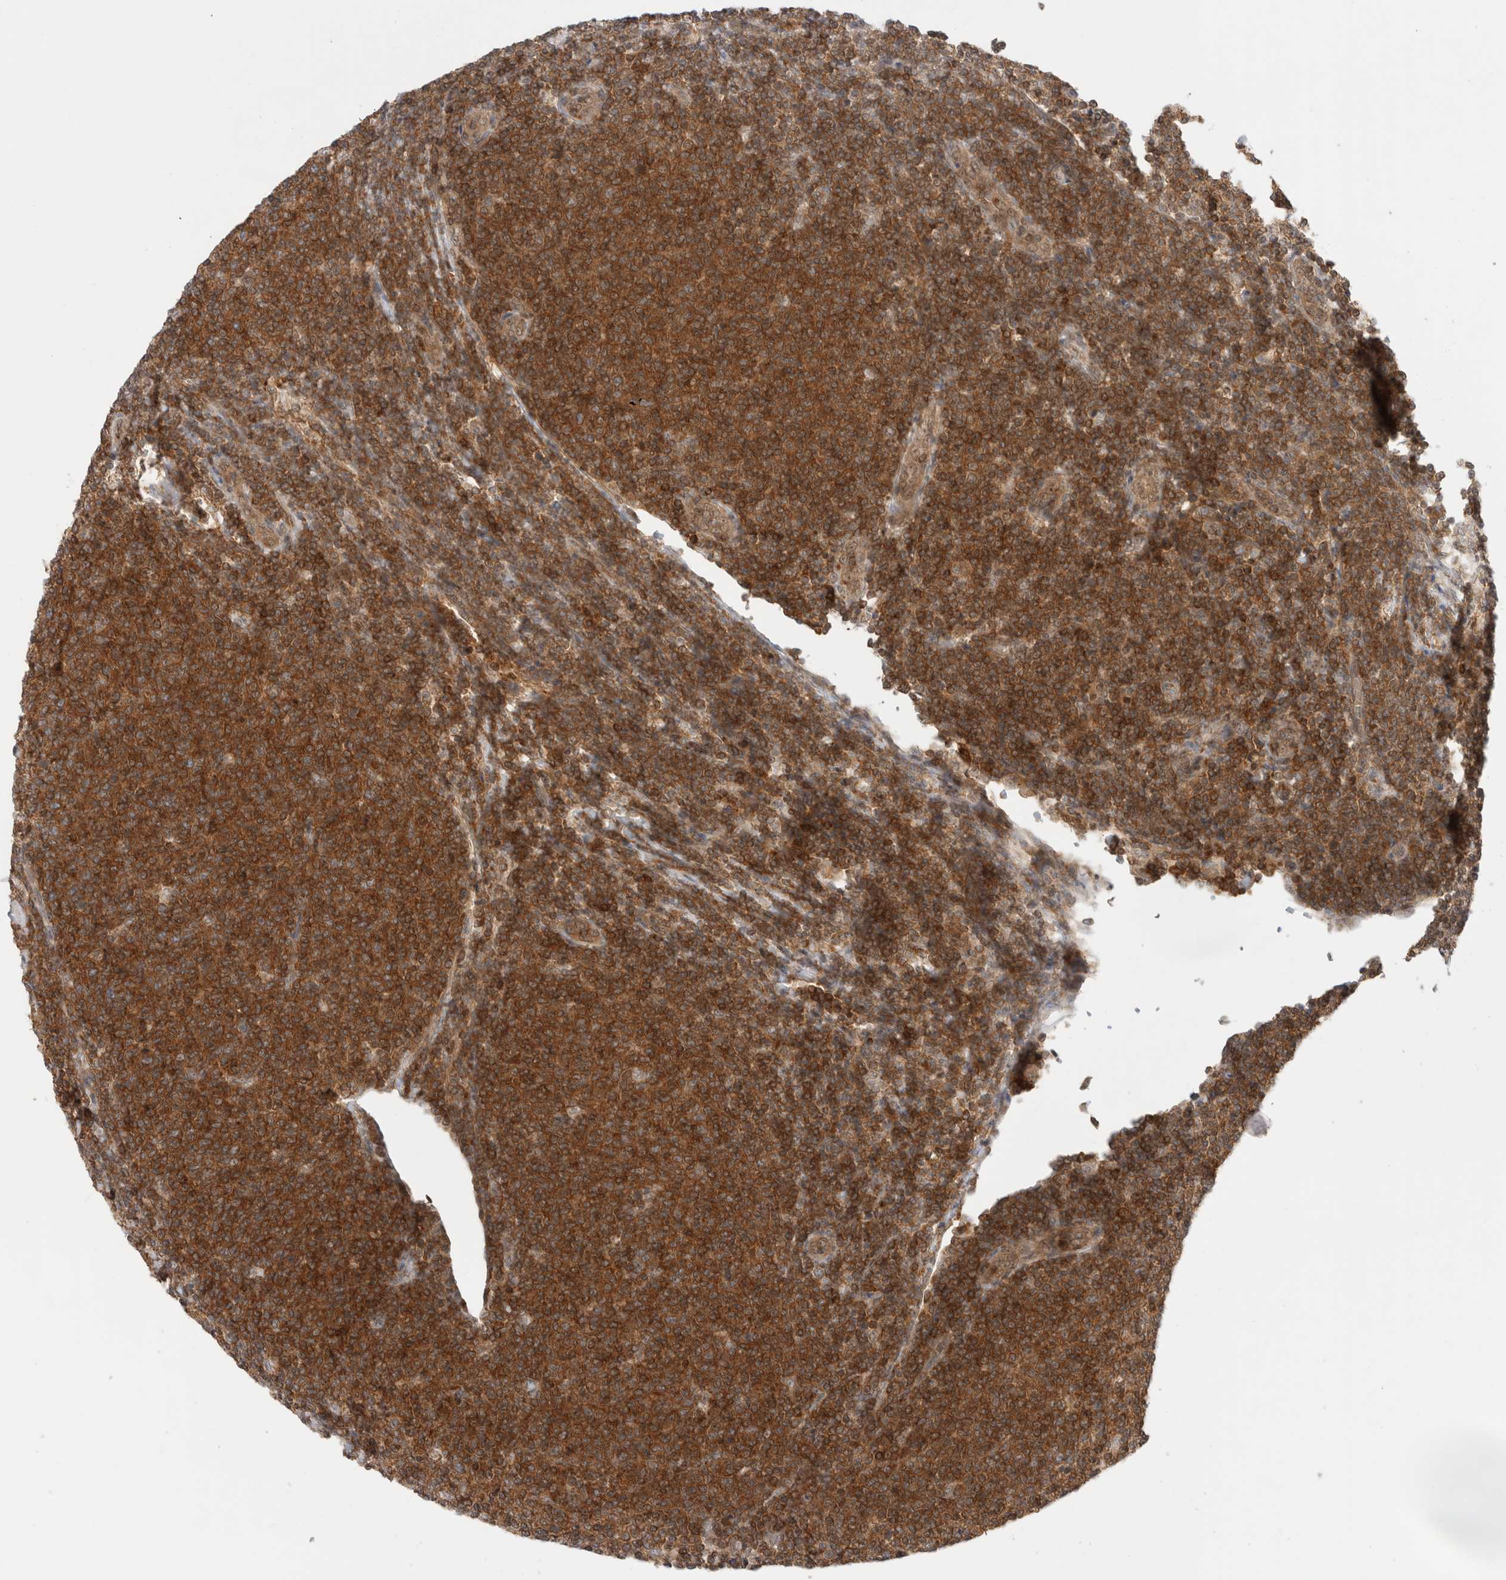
{"staining": {"intensity": "strong", "quantity": ">75%", "location": "cytoplasmic/membranous"}, "tissue": "lymphoma", "cell_type": "Tumor cells", "image_type": "cancer", "snomed": [{"axis": "morphology", "description": "Malignant lymphoma, non-Hodgkin's type, Low grade"}, {"axis": "topography", "description": "Lymph node"}], "caption": "Low-grade malignant lymphoma, non-Hodgkin's type was stained to show a protein in brown. There is high levels of strong cytoplasmic/membranous staining in about >75% of tumor cells.", "gene": "NFKB1", "patient": {"sex": "male", "age": 66}}